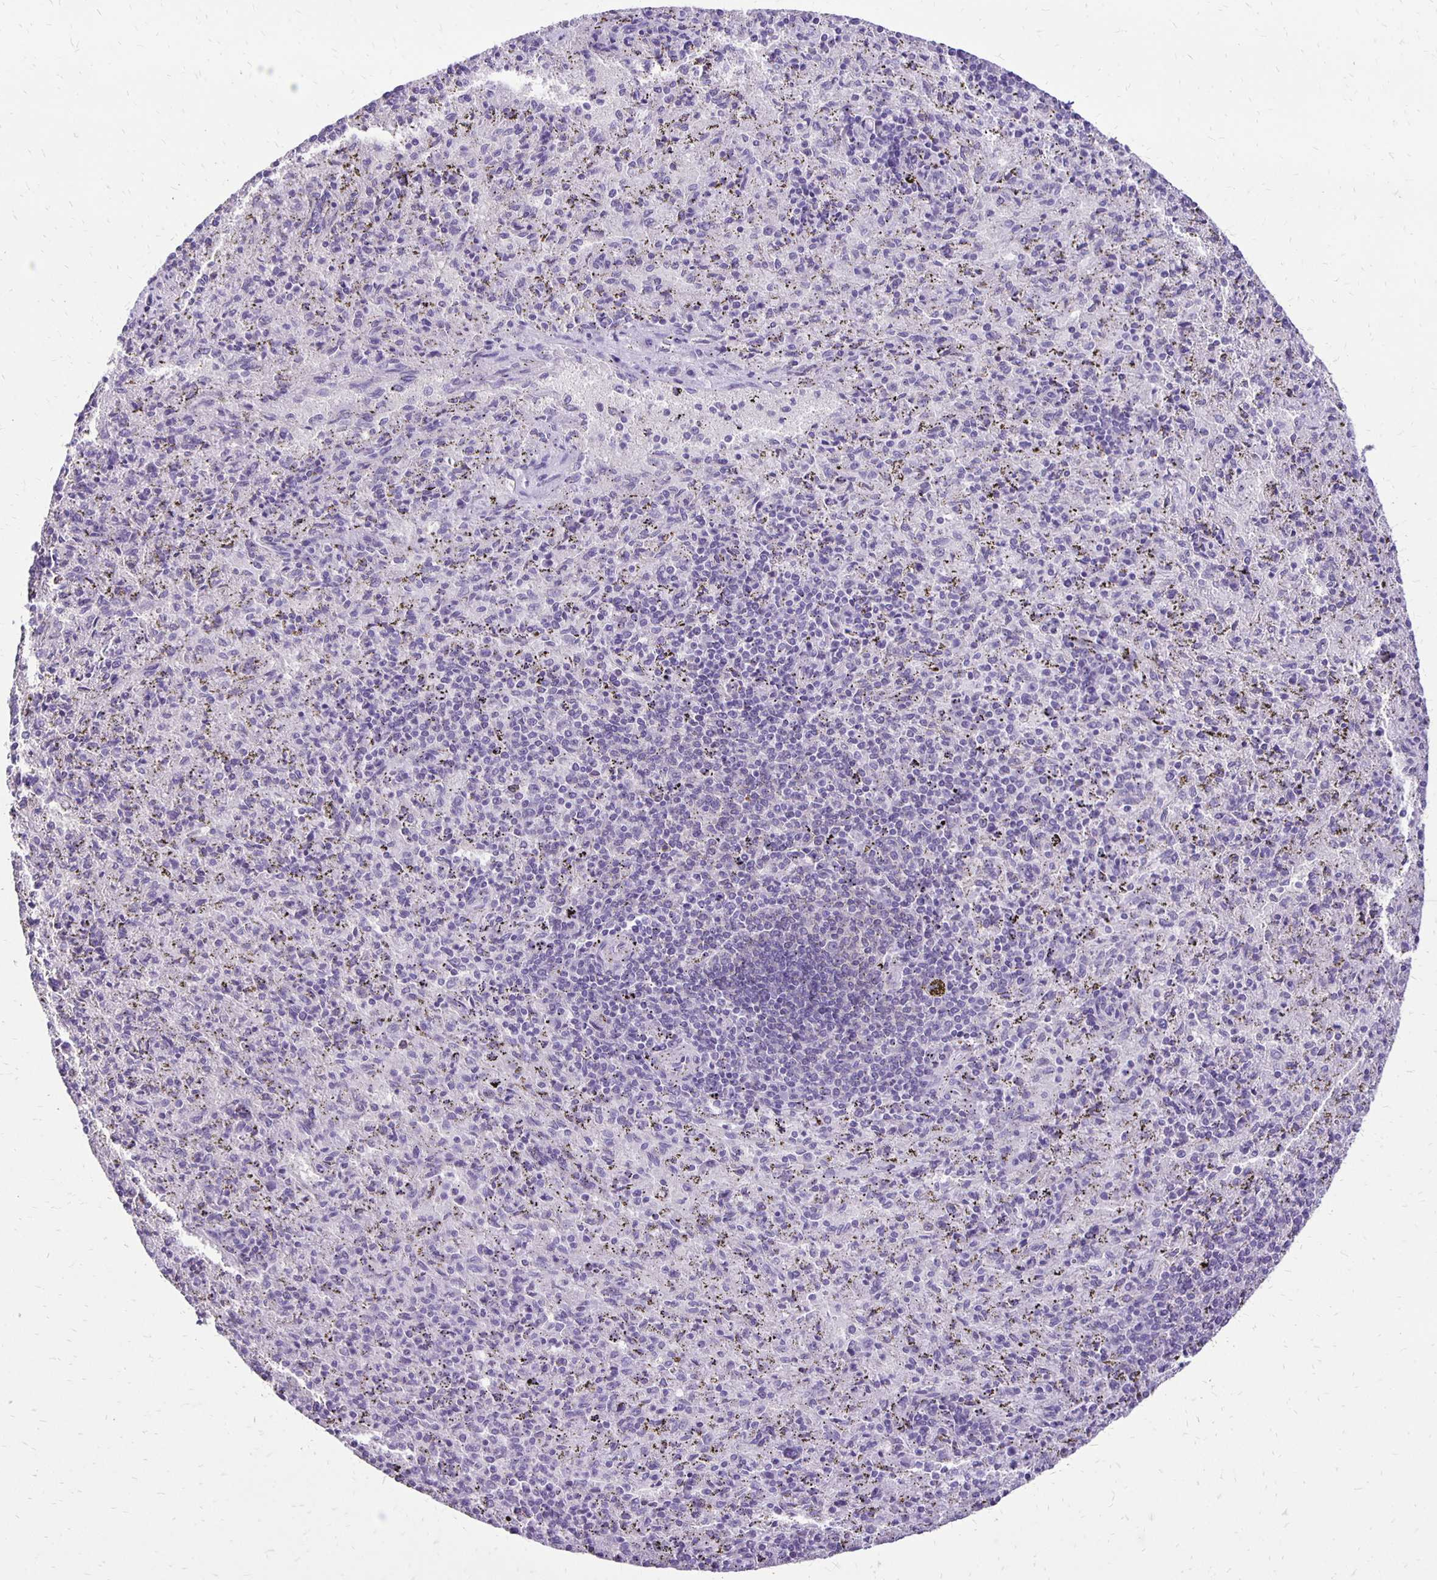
{"staining": {"intensity": "negative", "quantity": "none", "location": "none"}, "tissue": "spleen", "cell_type": "Cells in red pulp", "image_type": "normal", "snomed": [{"axis": "morphology", "description": "Normal tissue, NOS"}, {"axis": "topography", "description": "Spleen"}], "caption": "The IHC photomicrograph has no significant positivity in cells in red pulp of spleen. (DAB immunohistochemistry with hematoxylin counter stain).", "gene": "ANKRD45", "patient": {"sex": "male", "age": 57}}